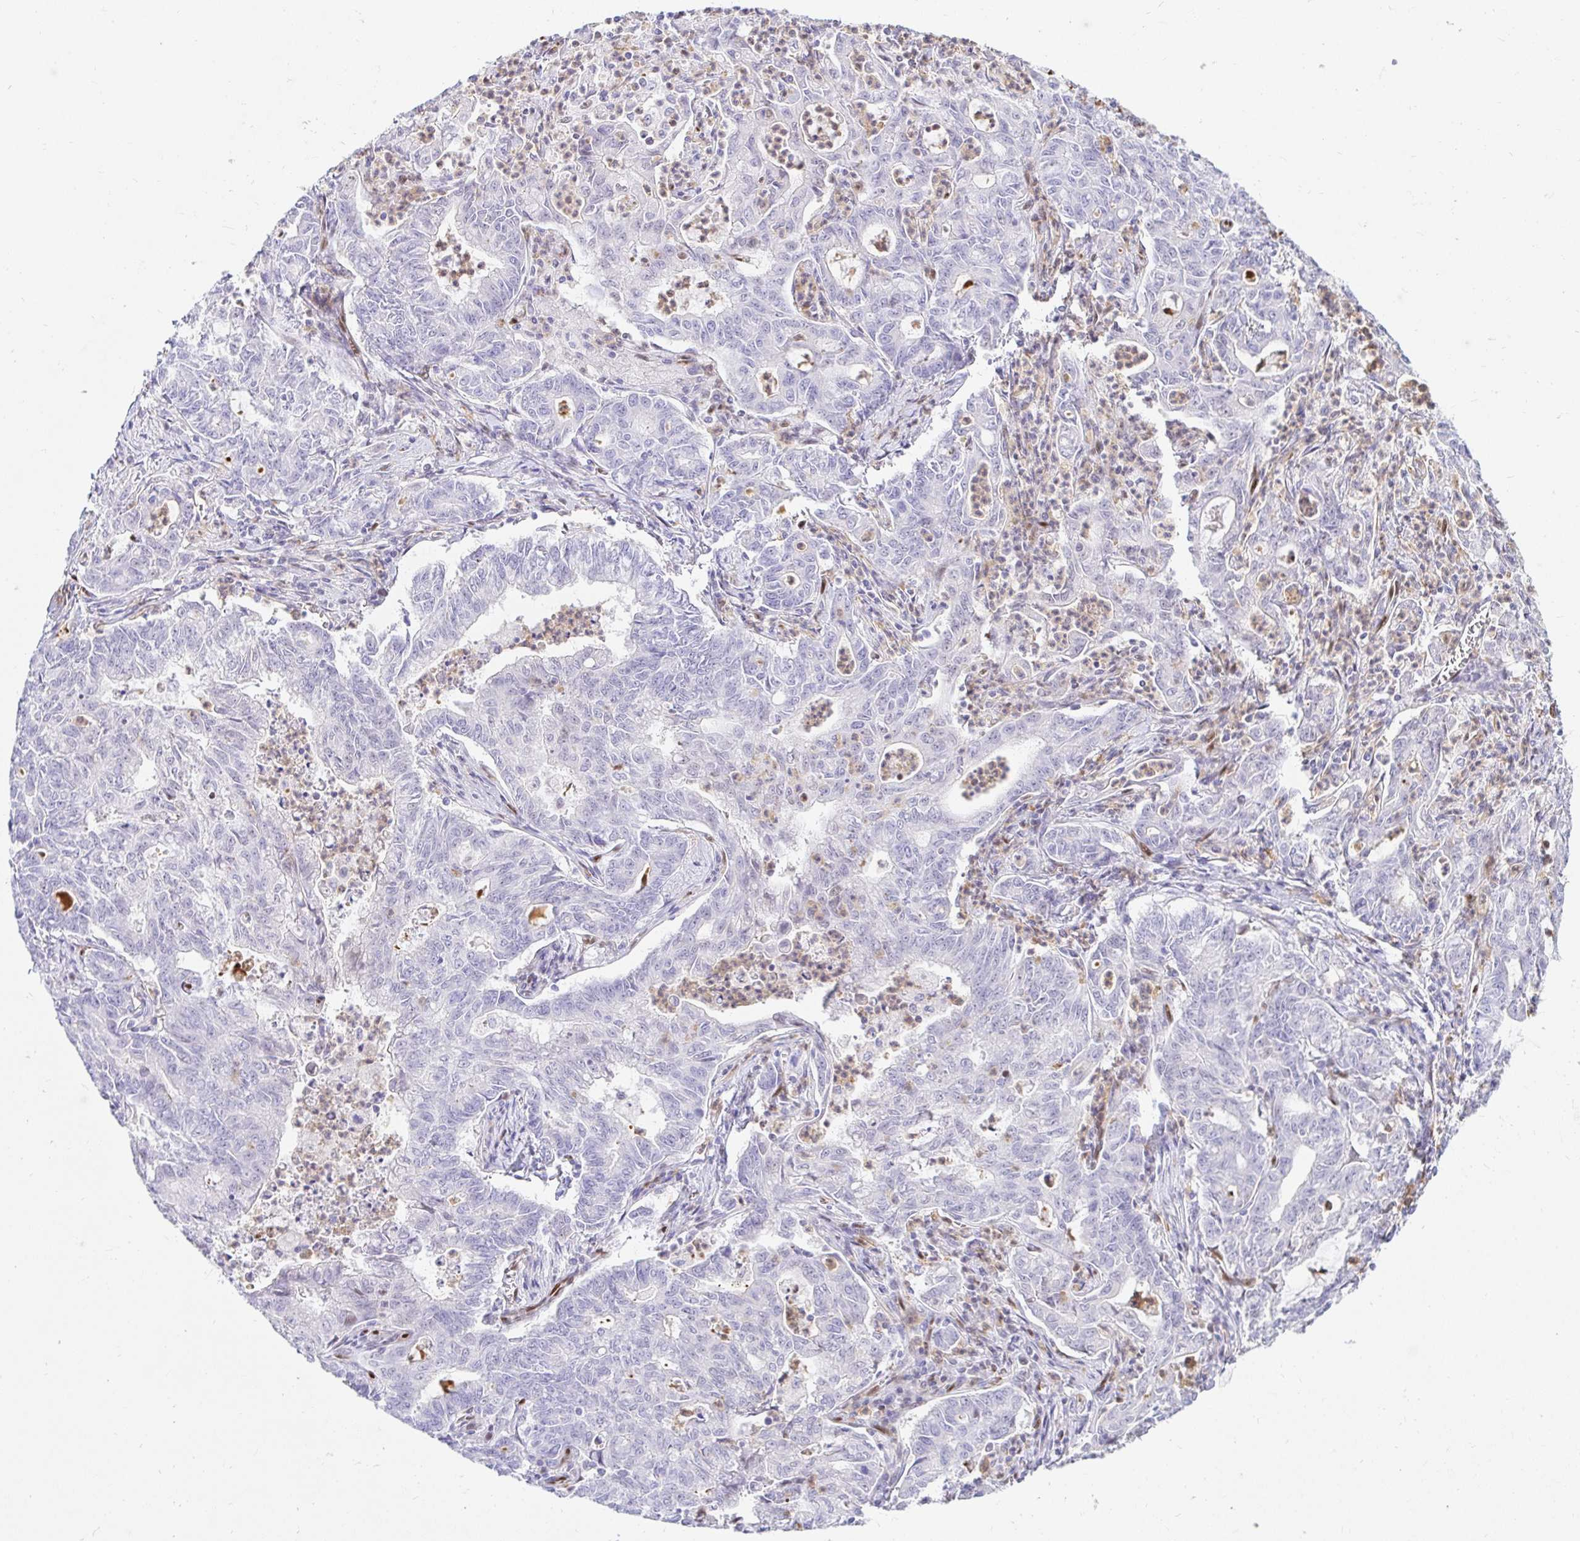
{"staining": {"intensity": "negative", "quantity": "none", "location": "none"}, "tissue": "stomach cancer", "cell_type": "Tumor cells", "image_type": "cancer", "snomed": [{"axis": "morphology", "description": "Adenocarcinoma, NOS"}, {"axis": "topography", "description": "Stomach, upper"}], "caption": "High magnification brightfield microscopy of stomach adenocarcinoma stained with DAB (3,3'-diaminobenzidine) (brown) and counterstained with hematoxylin (blue): tumor cells show no significant staining. The staining is performed using DAB (3,3'-diaminobenzidine) brown chromogen with nuclei counter-stained in using hematoxylin.", "gene": "HINFP", "patient": {"sex": "female", "age": 79}}